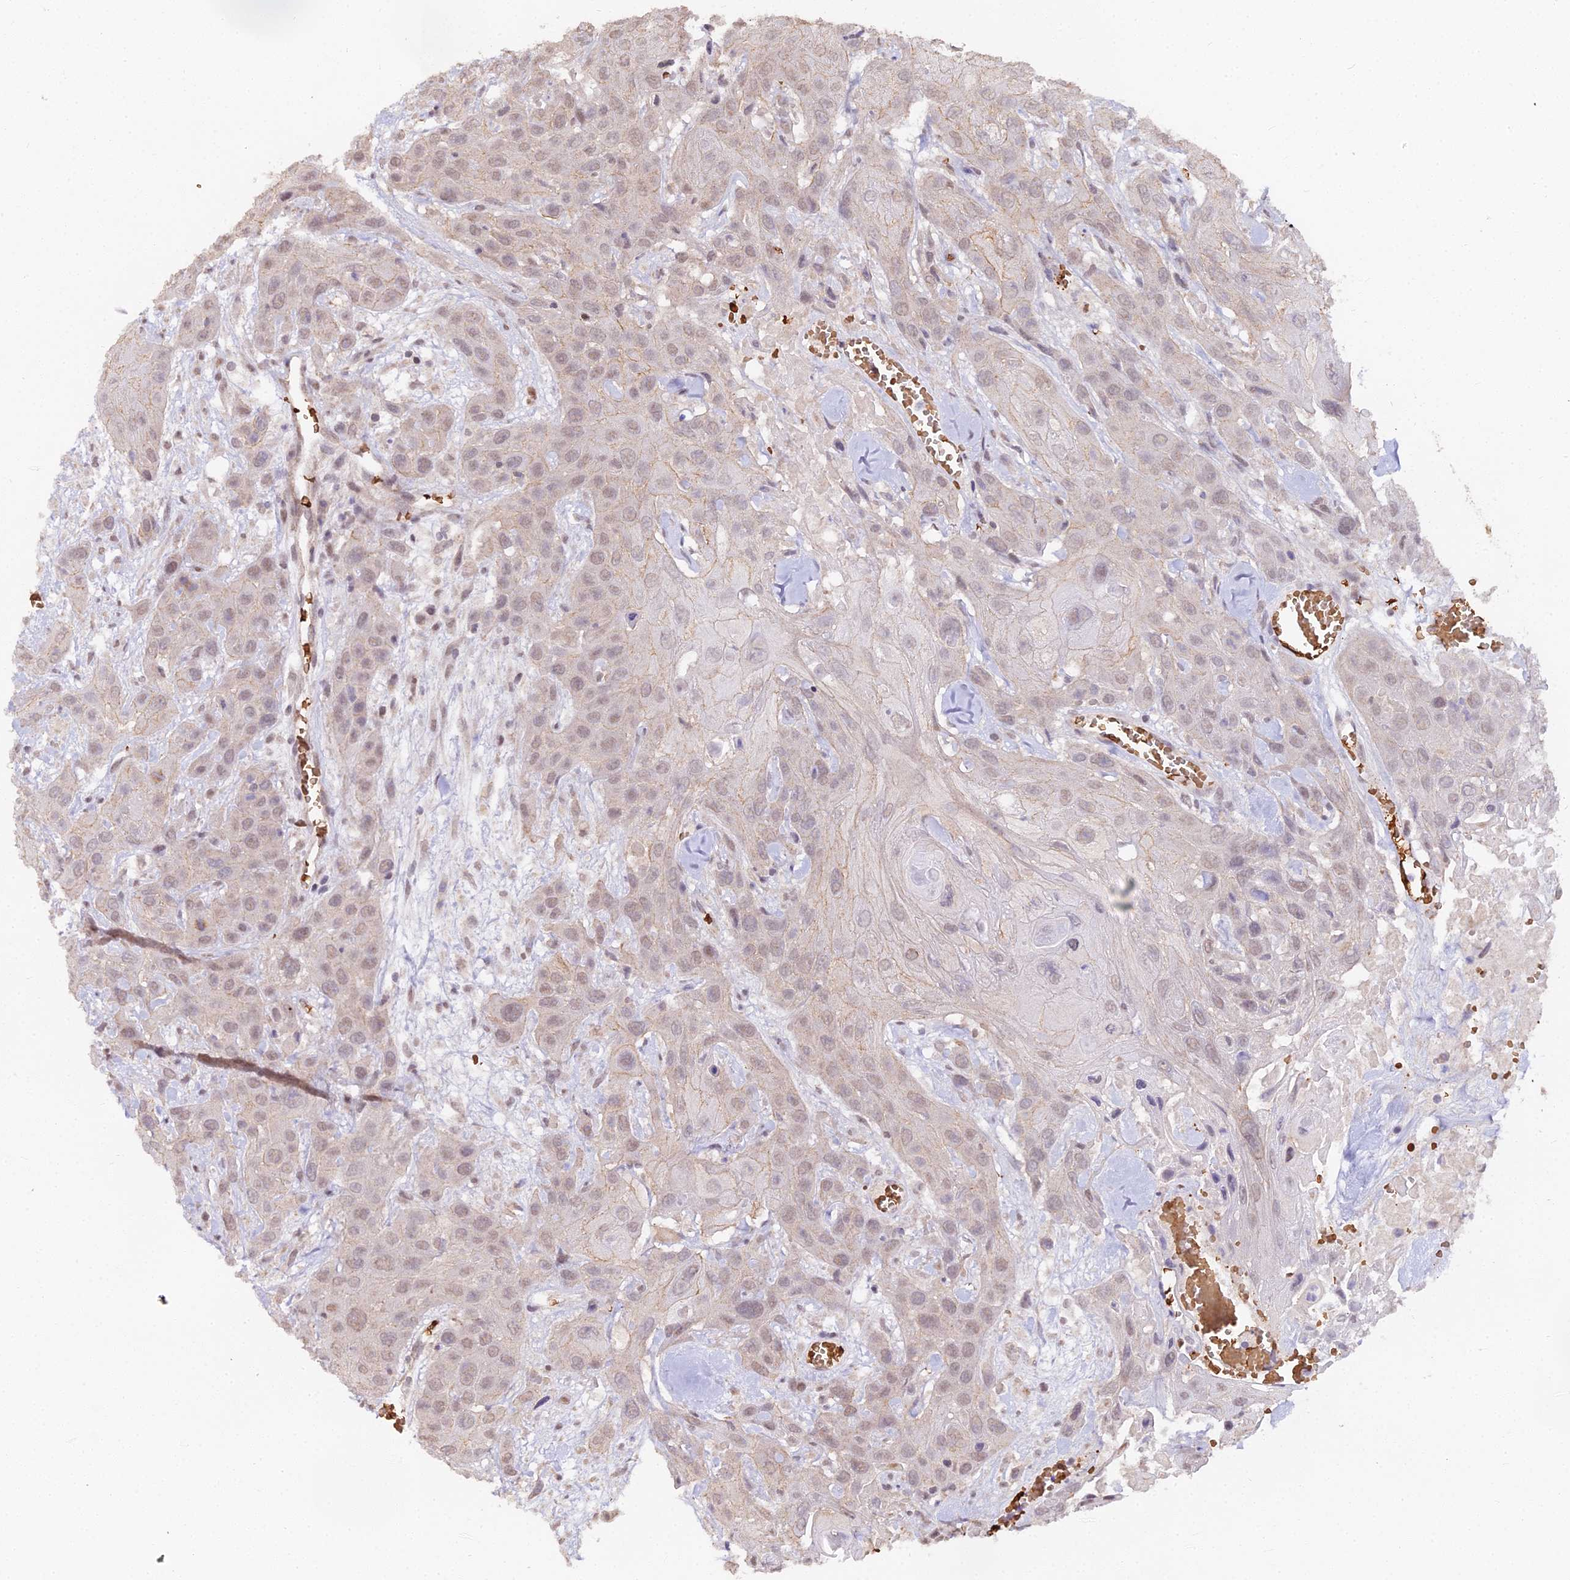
{"staining": {"intensity": "weak", "quantity": "25%-75%", "location": "nuclear"}, "tissue": "head and neck cancer", "cell_type": "Tumor cells", "image_type": "cancer", "snomed": [{"axis": "morphology", "description": "Squamous cell carcinoma, NOS"}, {"axis": "topography", "description": "Head-Neck"}], "caption": "Squamous cell carcinoma (head and neck) stained with a protein marker exhibits weak staining in tumor cells.", "gene": "ZDBF2", "patient": {"sex": "male", "age": 81}}